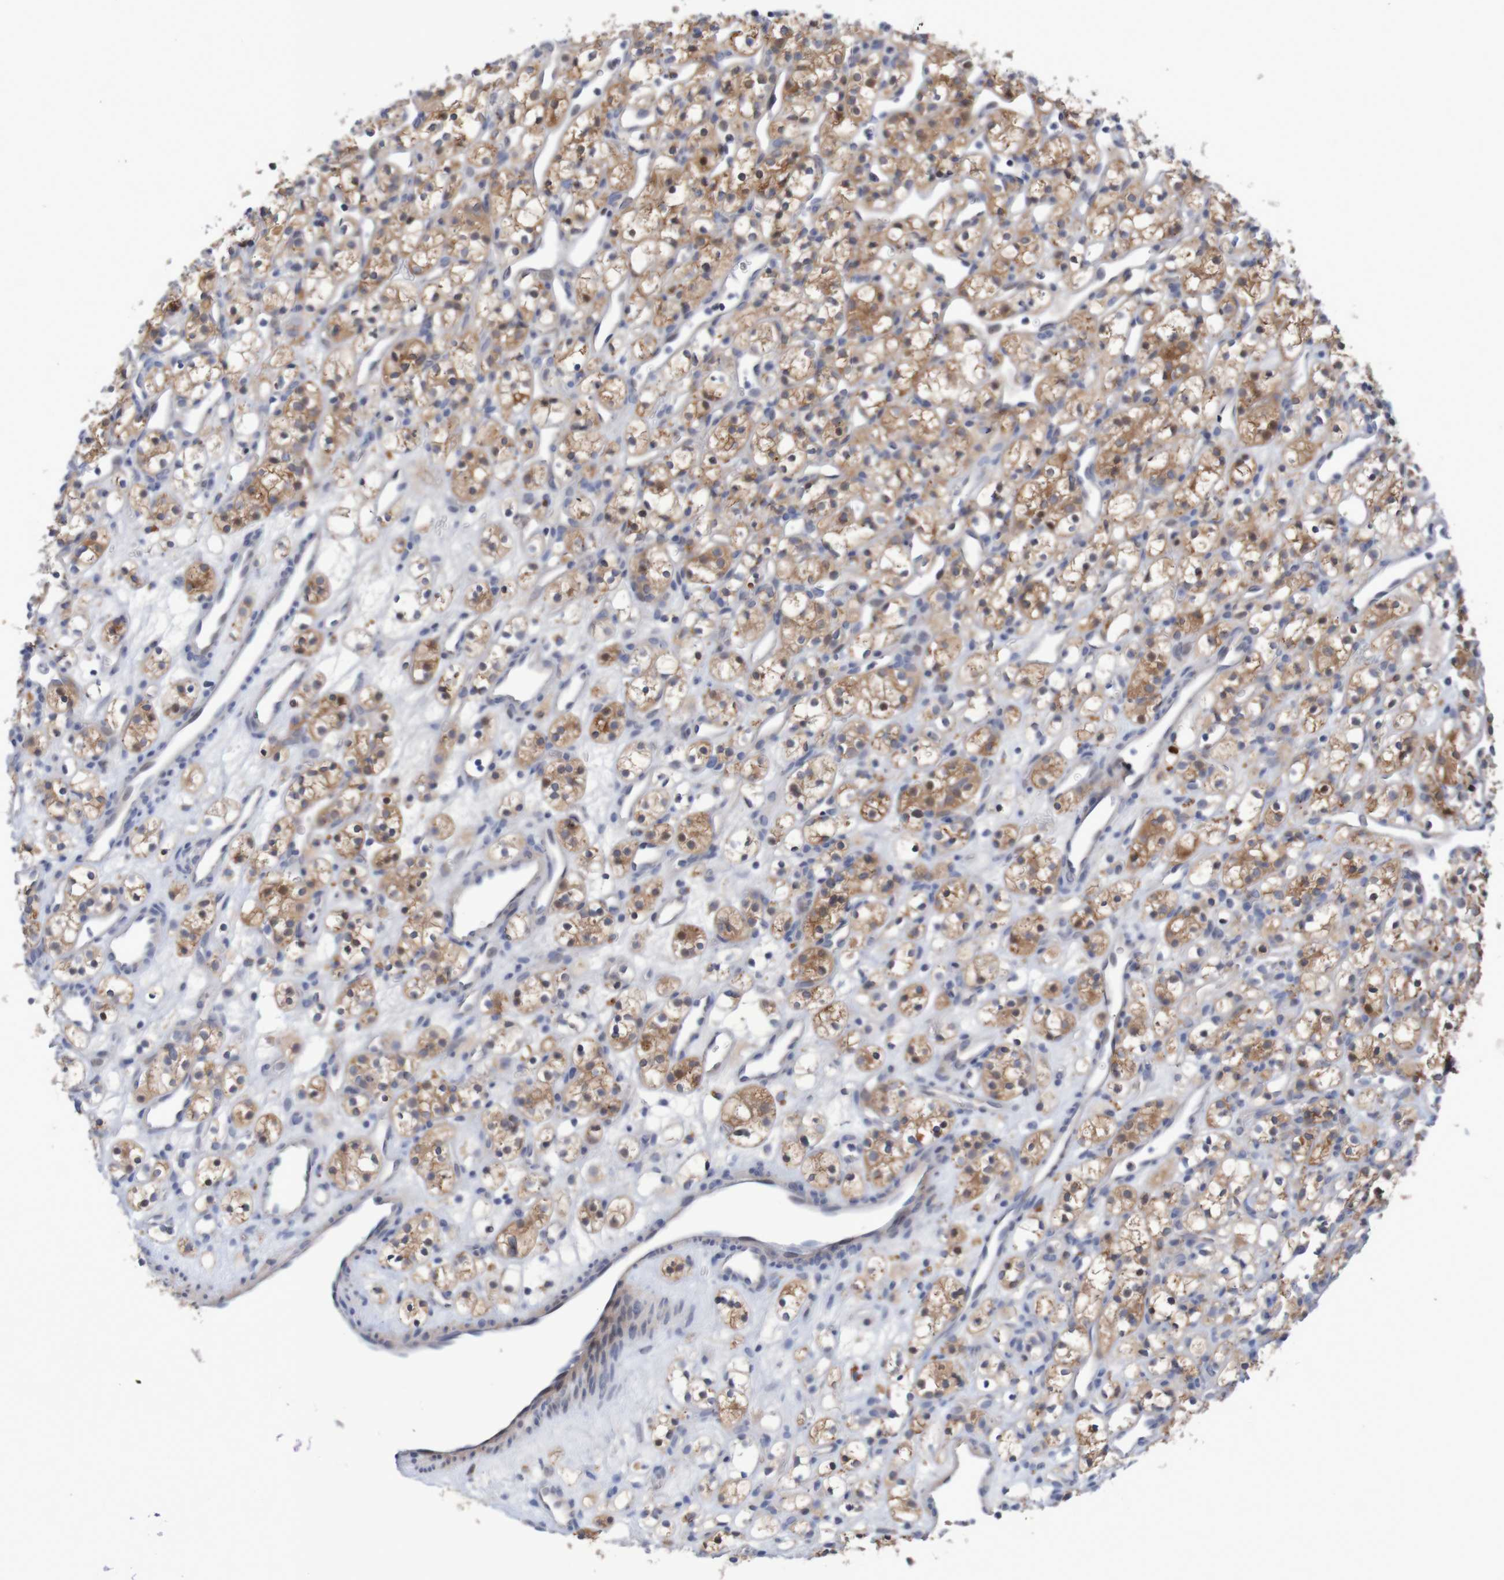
{"staining": {"intensity": "moderate", "quantity": ">75%", "location": "cytoplasmic/membranous"}, "tissue": "renal cancer", "cell_type": "Tumor cells", "image_type": "cancer", "snomed": [{"axis": "morphology", "description": "Adenocarcinoma, NOS"}, {"axis": "topography", "description": "Kidney"}], "caption": "Renal cancer stained with a protein marker displays moderate staining in tumor cells.", "gene": "FBP2", "patient": {"sex": "female", "age": 60}}